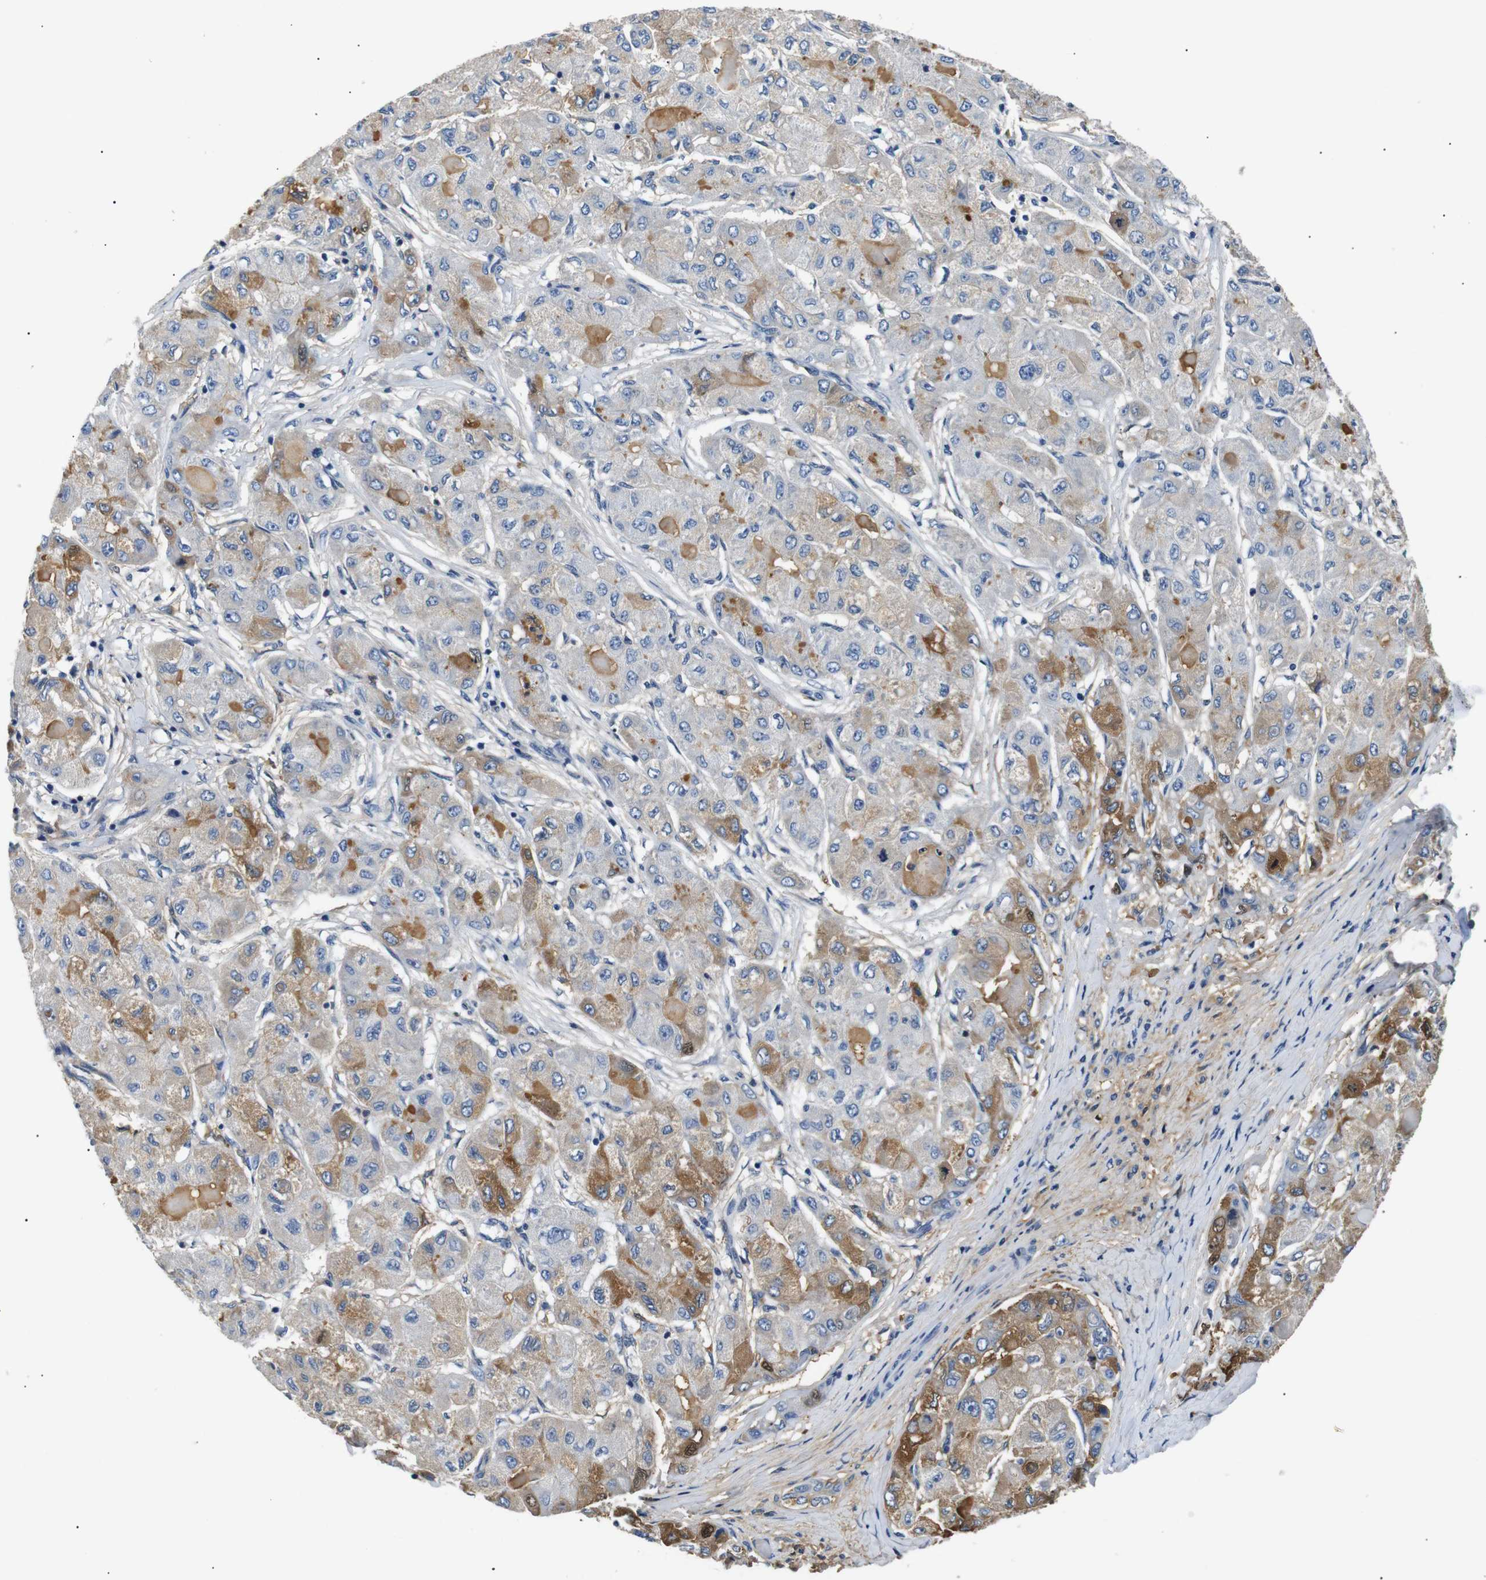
{"staining": {"intensity": "moderate", "quantity": "<25%", "location": "cytoplasmic/membranous,nuclear"}, "tissue": "liver cancer", "cell_type": "Tumor cells", "image_type": "cancer", "snomed": [{"axis": "morphology", "description": "Carcinoma, Hepatocellular, NOS"}, {"axis": "topography", "description": "Liver"}], "caption": "Immunohistochemical staining of liver hepatocellular carcinoma reveals low levels of moderate cytoplasmic/membranous and nuclear protein expression in about <25% of tumor cells.", "gene": "LHCGR", "patient": {"sex": "male", "age": 80}}